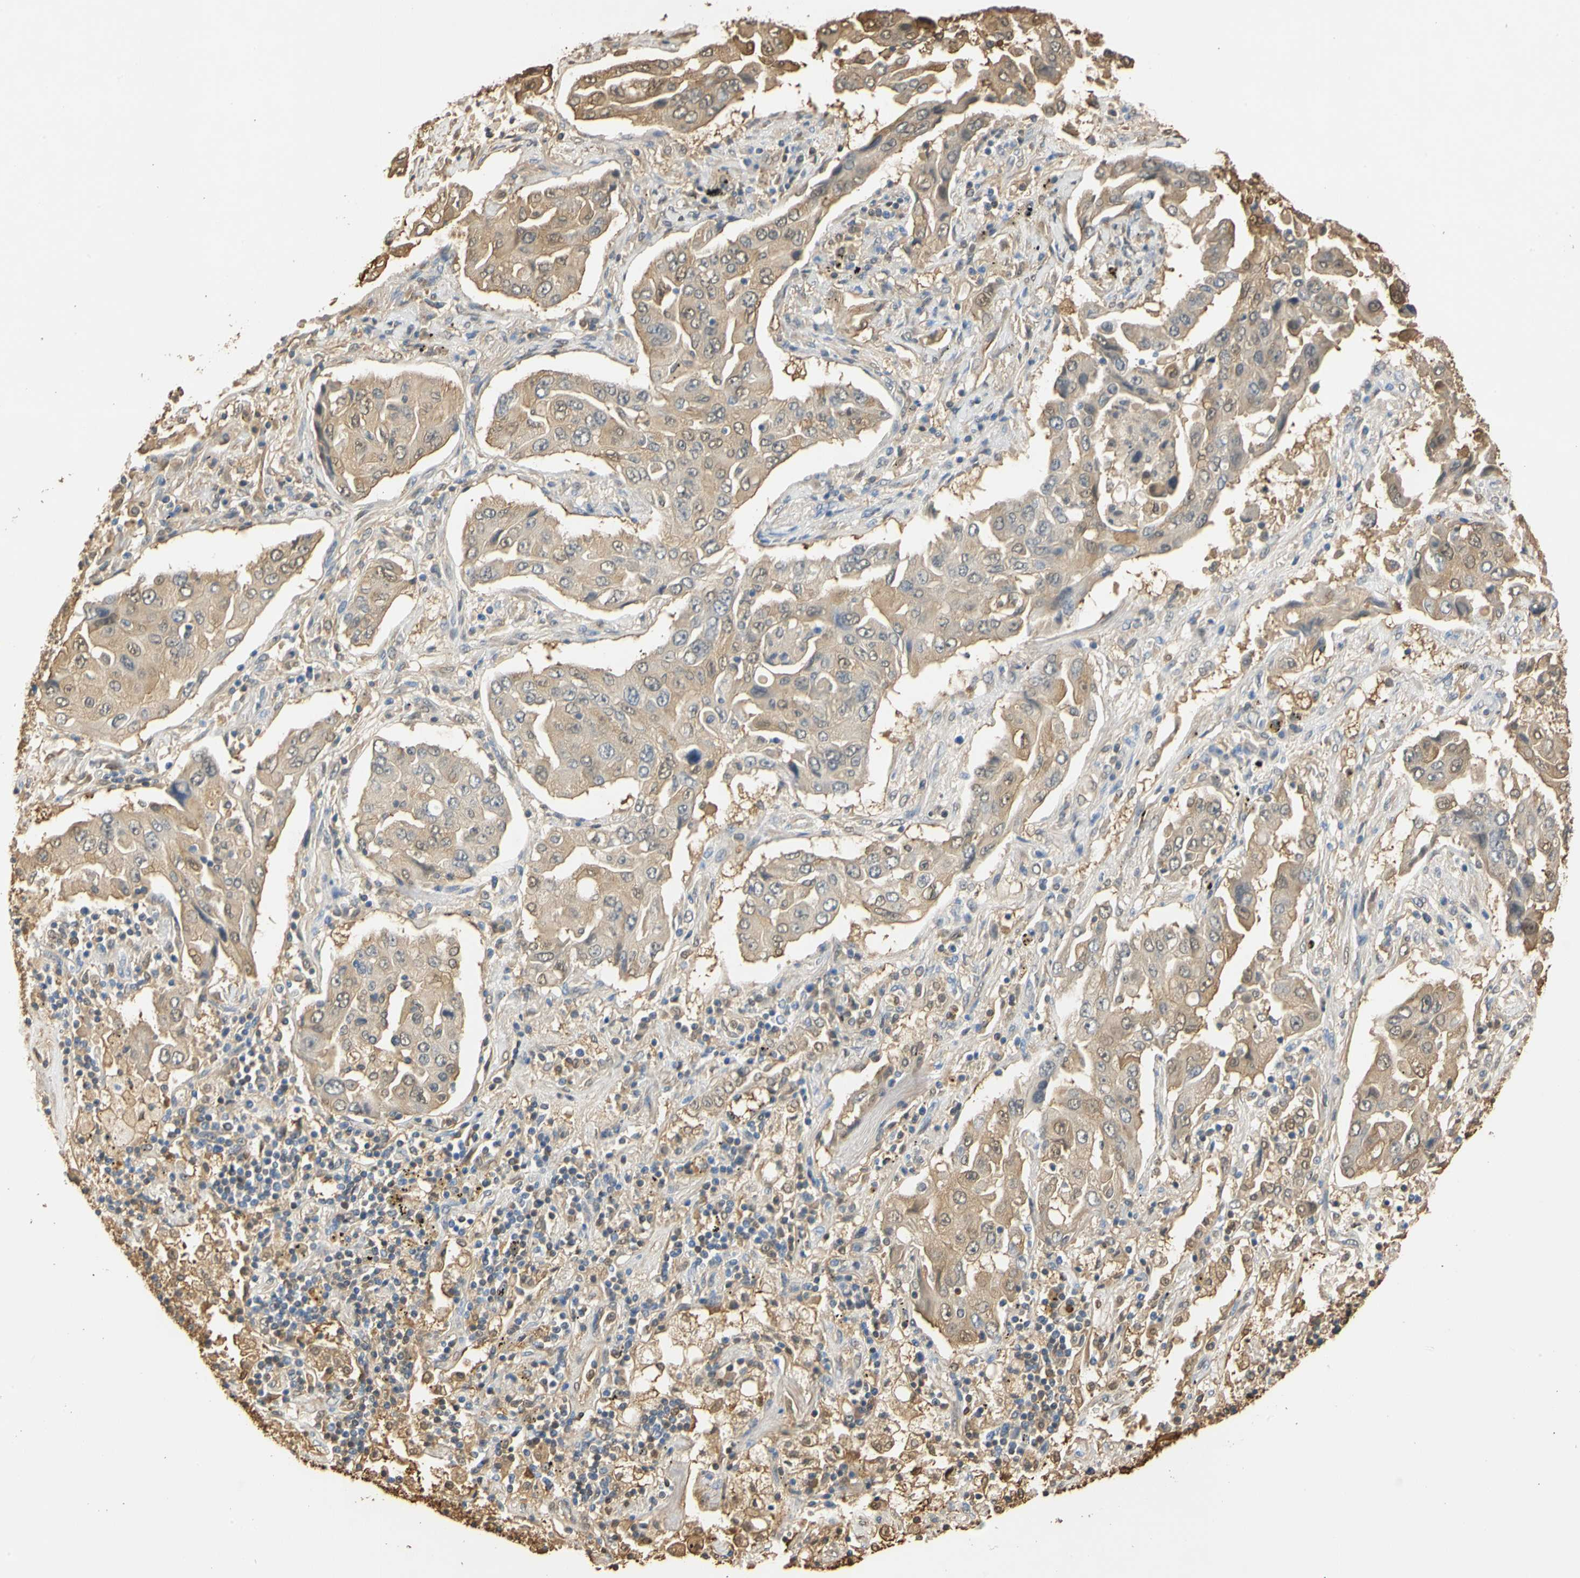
{"staining": {"intensity": "weak", "quantity": ">75%", "location": "cytoplasmic/membranous"}, "tissue": "lung cancer", "cell_type": "Tumor cells", "image_type": "cancer", "snomed": [{"axis": "morphology", "description": "Adenocarcinoma, NOS"}, {"axis": "topography", "description": "Lung"}], "caption": "Adenocarcinoma (lung) stained for a protein shows weak cytoplasmic/membranous positivity in tumor cells.", "gene": "S100A6", "patient": {"sex": "female", "age": 65}}